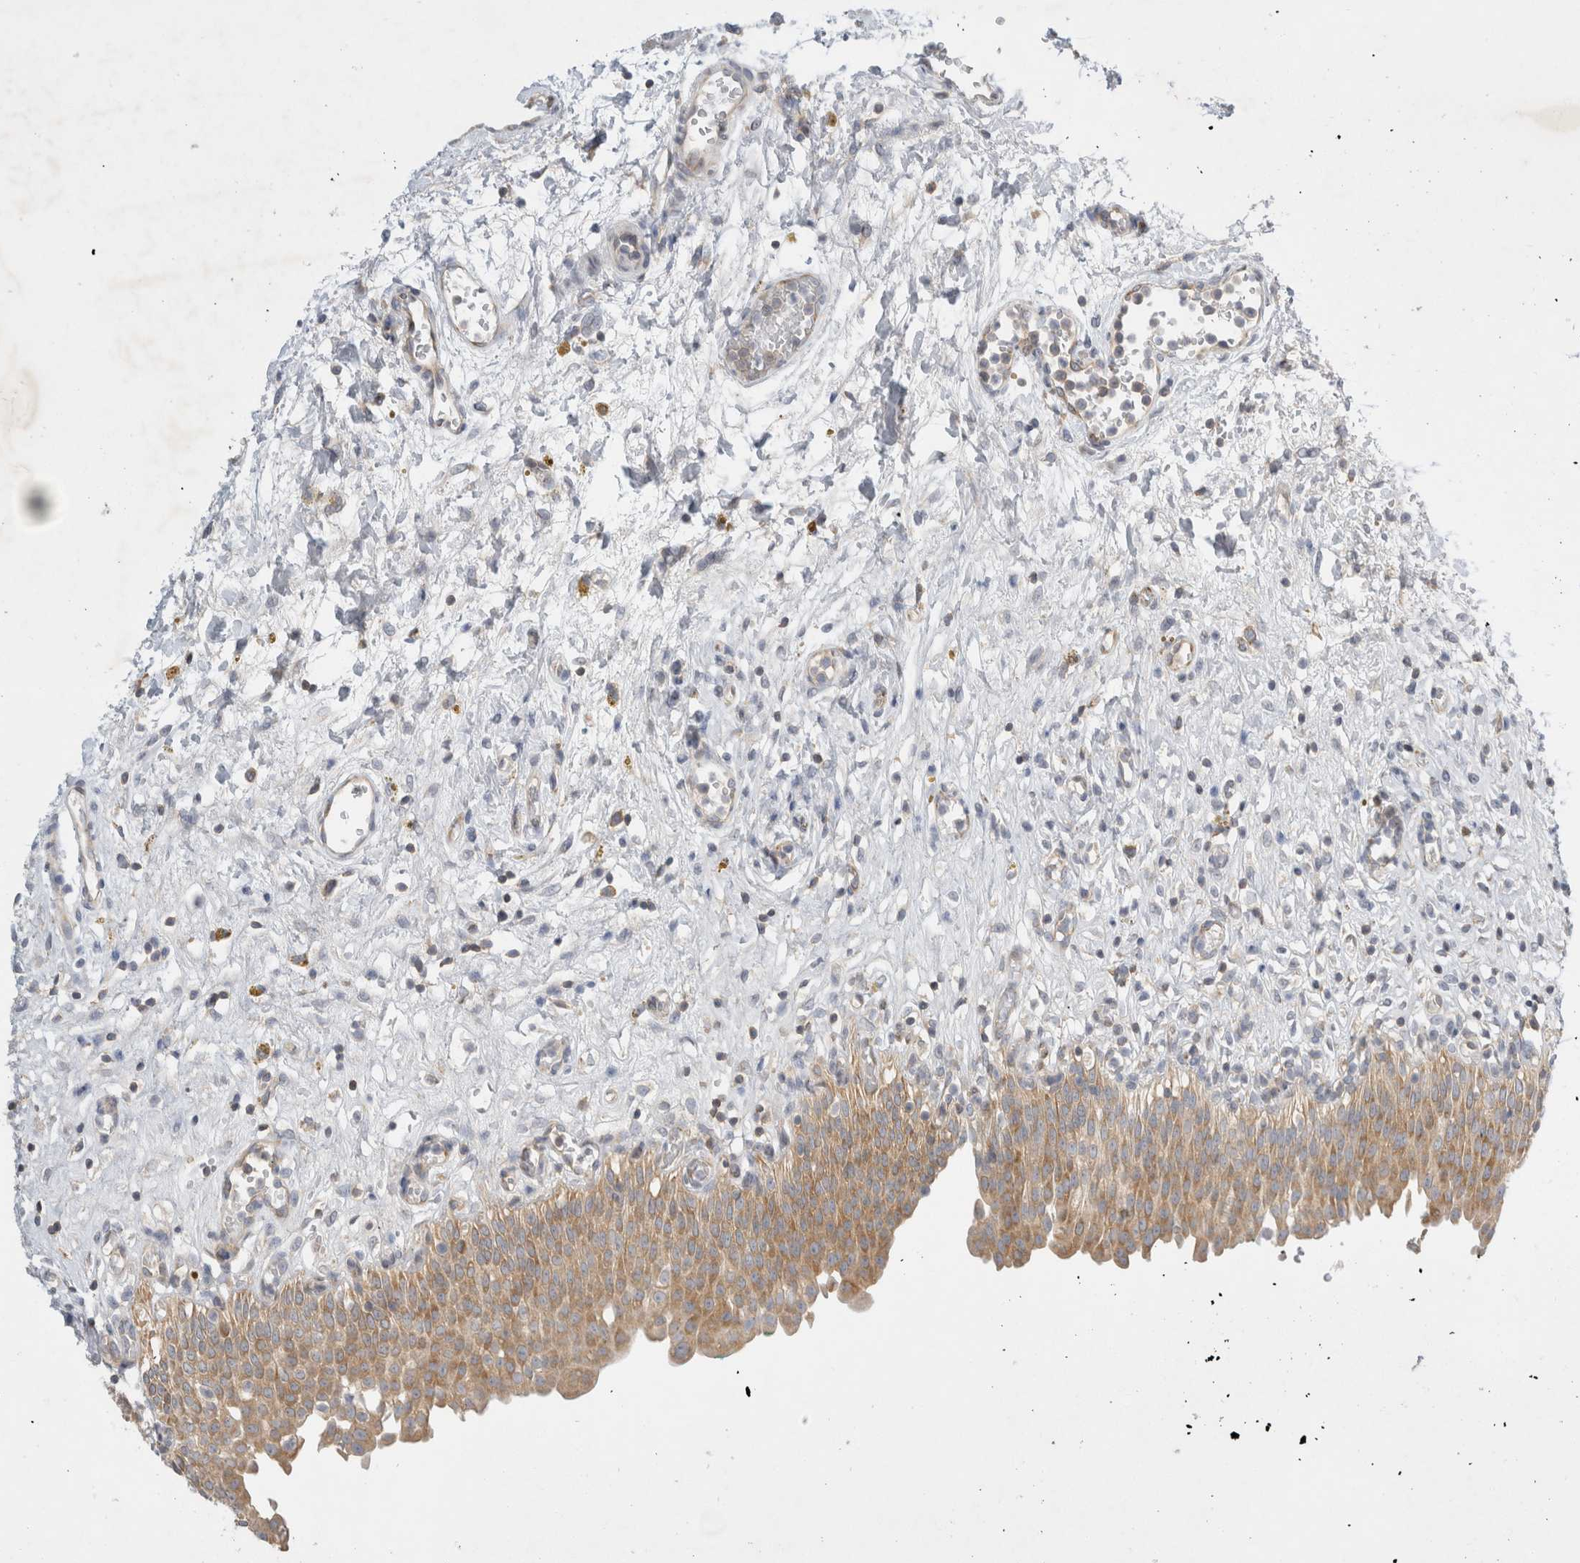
{"staining": {"intensity": "moderate", "quantity": ">75%", "location": "cytoplasmic/membranous"}, "tissue": "urinary bladder", "cell_type": "Urothelial cells", "image_type": "normal", "snomed": [{"axis": "morphology", "description": "Urothelial carcinoma, High grade"}, {"axis": "topography", "description": "Urinary bladder"}], "caption": "IHC micrograph of benign human urinary bladder stained for a protein (brown), which displays medium levels of moderate cytoplasmic/membranous expression in about >75% of urothelial cells.", "gene": "ZNF23", "patient": {"sex": "male", "age": 46}}